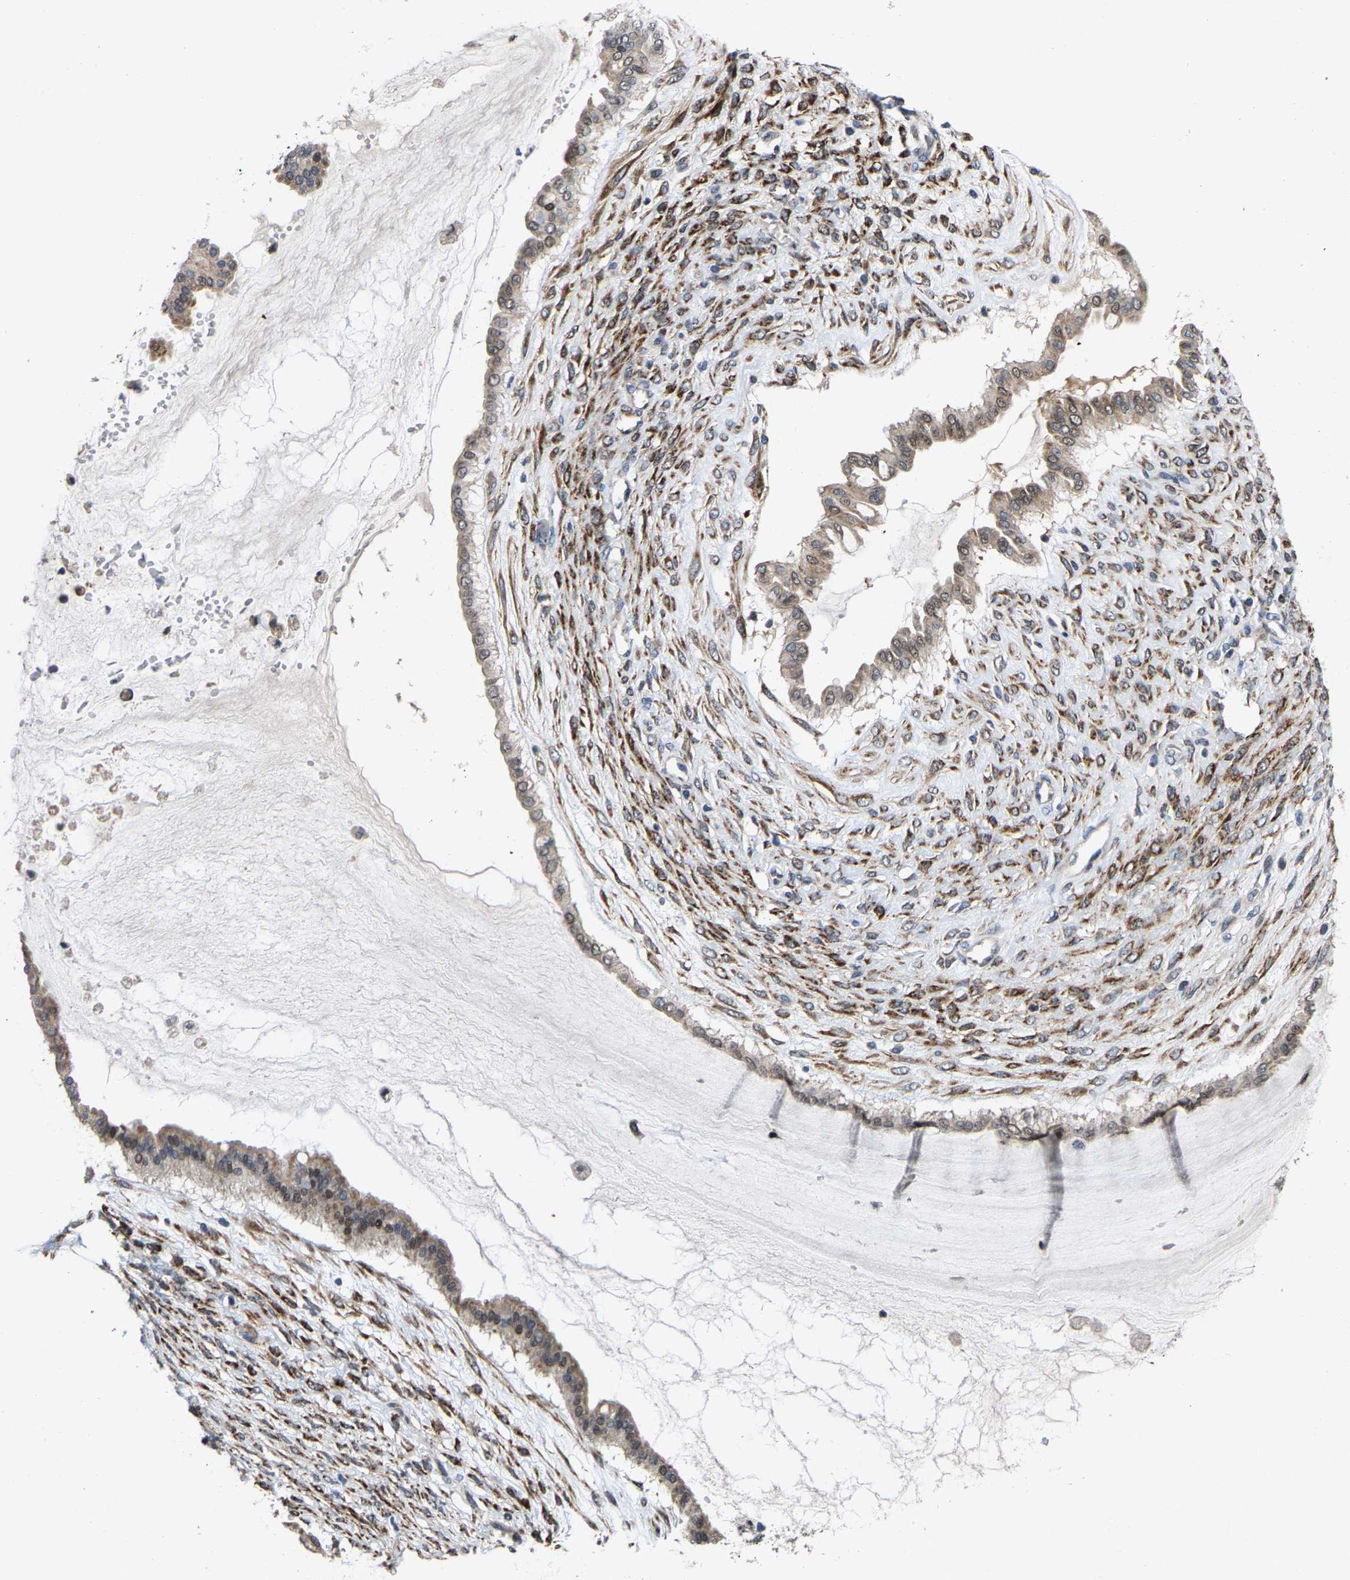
{"staining": {"intensity": "moderate", "quantity": ">75%", "location": "cytoplasmic/membranous"}, "tissue": "ovarian cancer", "cell_type": "Tumor cells", "image_type": "cancer", "snomed": [{"axis": "morphology", "description": "Cystadenocarcinoma, mucinous, NOS"}, {"axis": "topography", "description": "Ovary"}], "caption": "Protein expression analysis of ovarian mucinous cystadenocarcinoma demonstrates moderate cytoplasmic/membranous positivity in about >75% of tumor cells.", "gene": "TDRKH", "patient": {"sex": "female", "age": 73}}